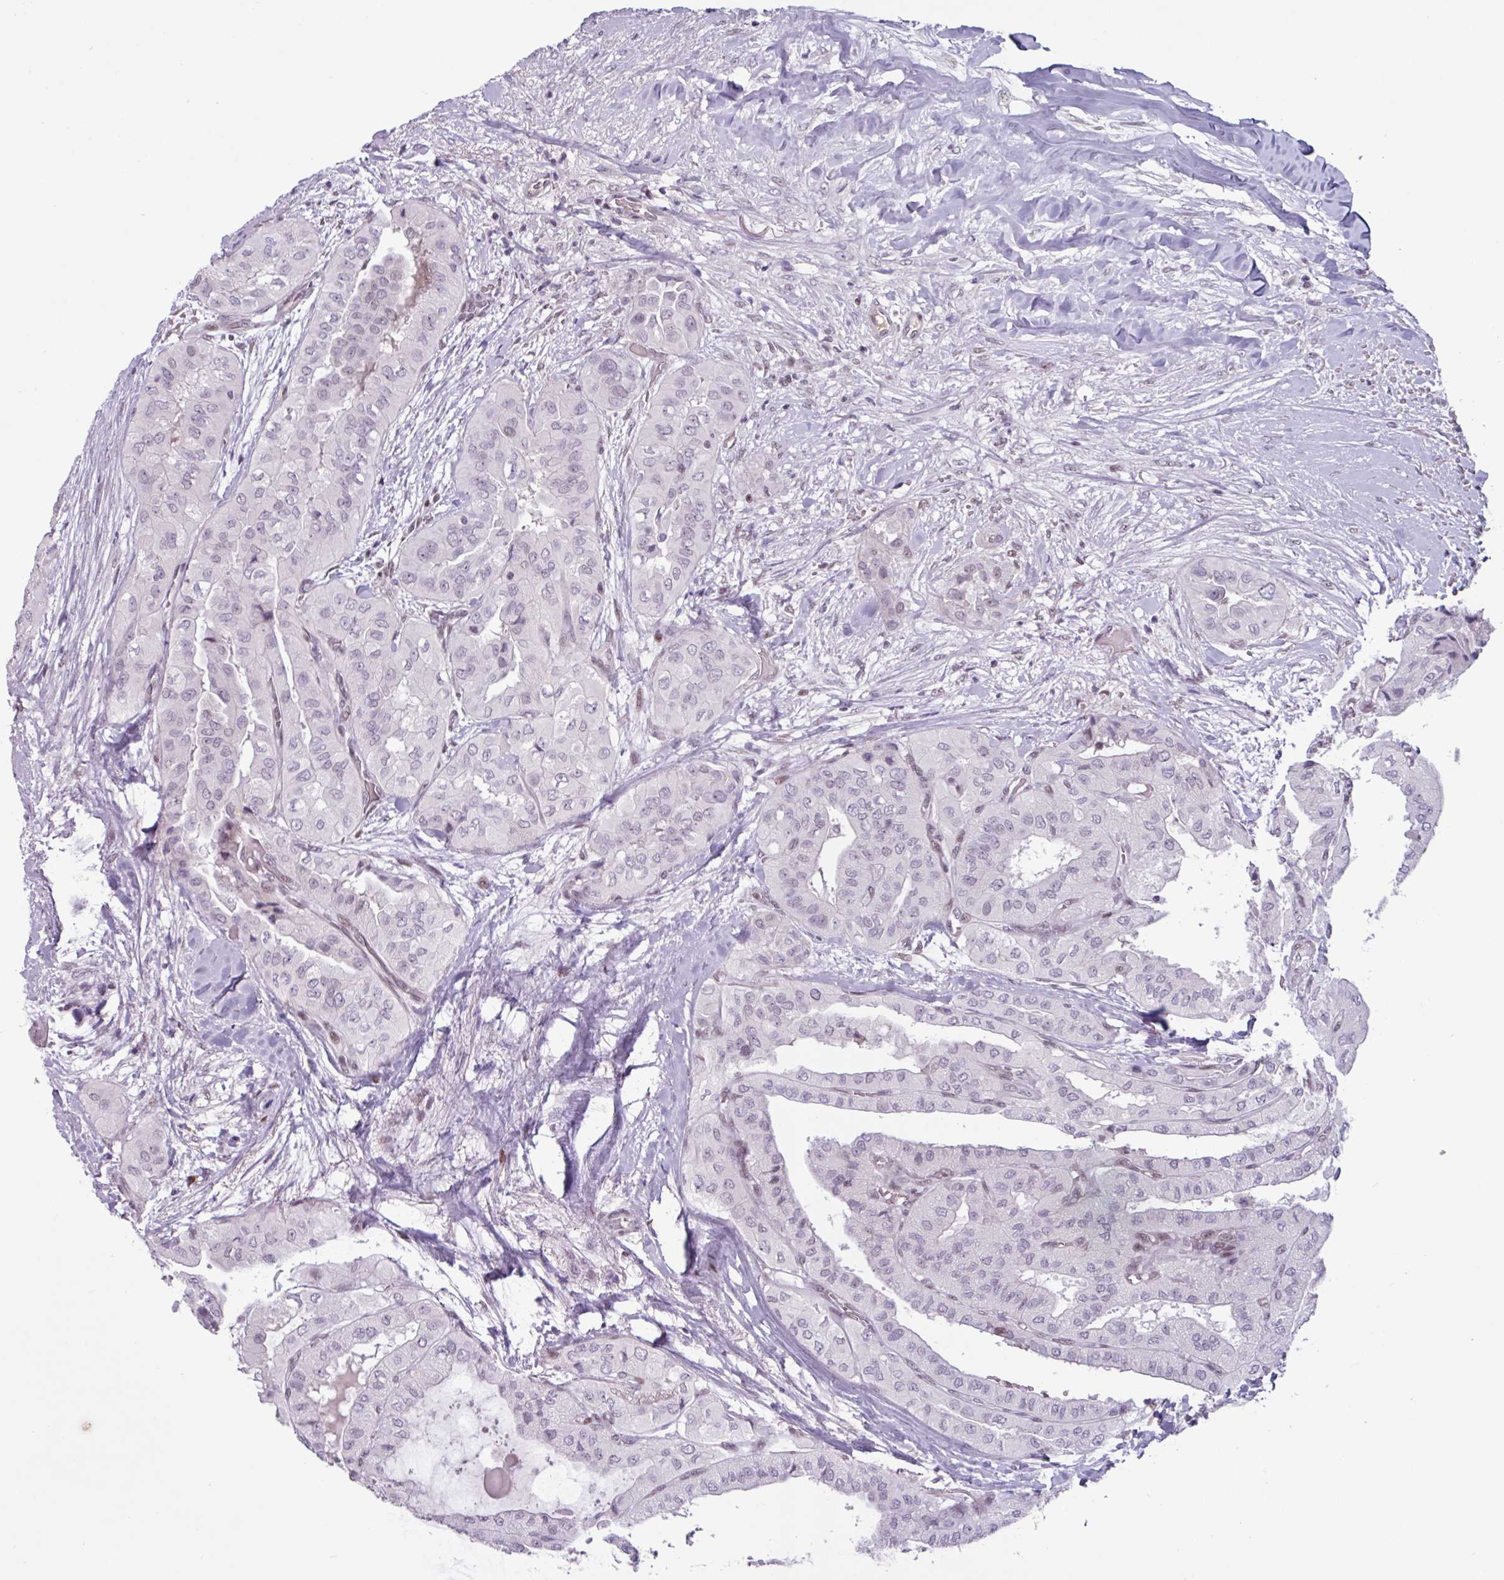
{"staining": {"intensity": "negative", "quantity": "none", "location": "none"}, "tissue": "thyroid cancer", "cell_type": "Tumor cells", "image_type": "cancer", "snomed": [{"axis": "morphology", "description": "Papillary adenocarcinoma, NOS"}, {"axis": "topography", "description": "Thyroid gland"}], "caption": "Image shows no significant protein expression in tumor cells of papillary adenocarcinoma (thyroid).", "gene": "ZNF575", "patient": {"sex": "female", "age": 59}}